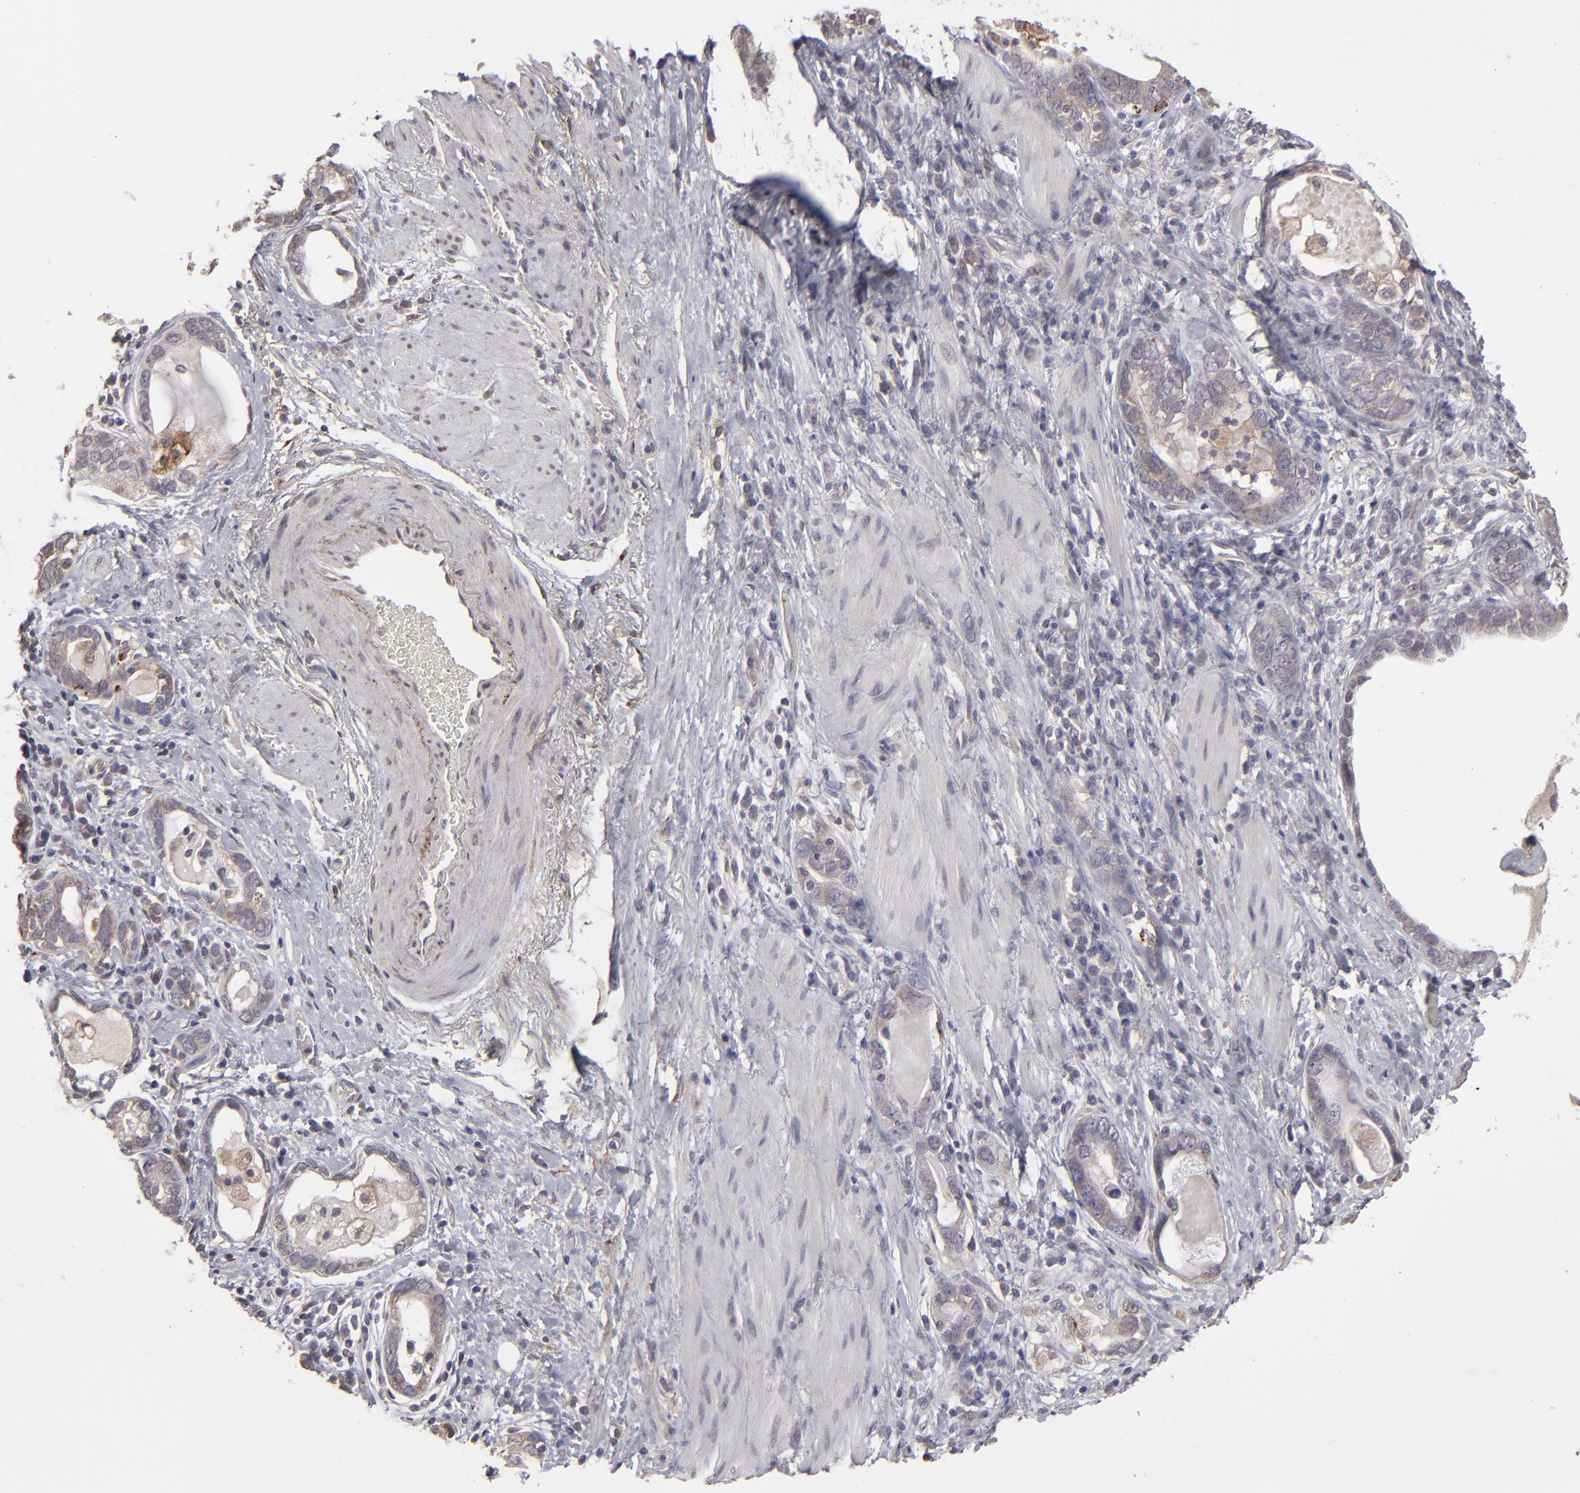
{"staining": {"intensity": "weak", "quantity": "25%-75%", "location": "cytoplasmic/membranous"}, "tissue": "stomach cancer", "cell_type": "Tumor cells", "image_type": "cancer", "snomed": [{"axis": "morphology", "description": "Adenocarcinoma, NOS"}, {"axis": "topography", "description": "Stomach, lower"}], "caption": "Protein analysis of stomach cancer (adenocarcinoma) tissue shows weak cytoplasmic/membranous positivity in approximately 25%-75% of tumor cells.", "gene": "ITGB5", "patient": {"sex": "female", "age": 93}}